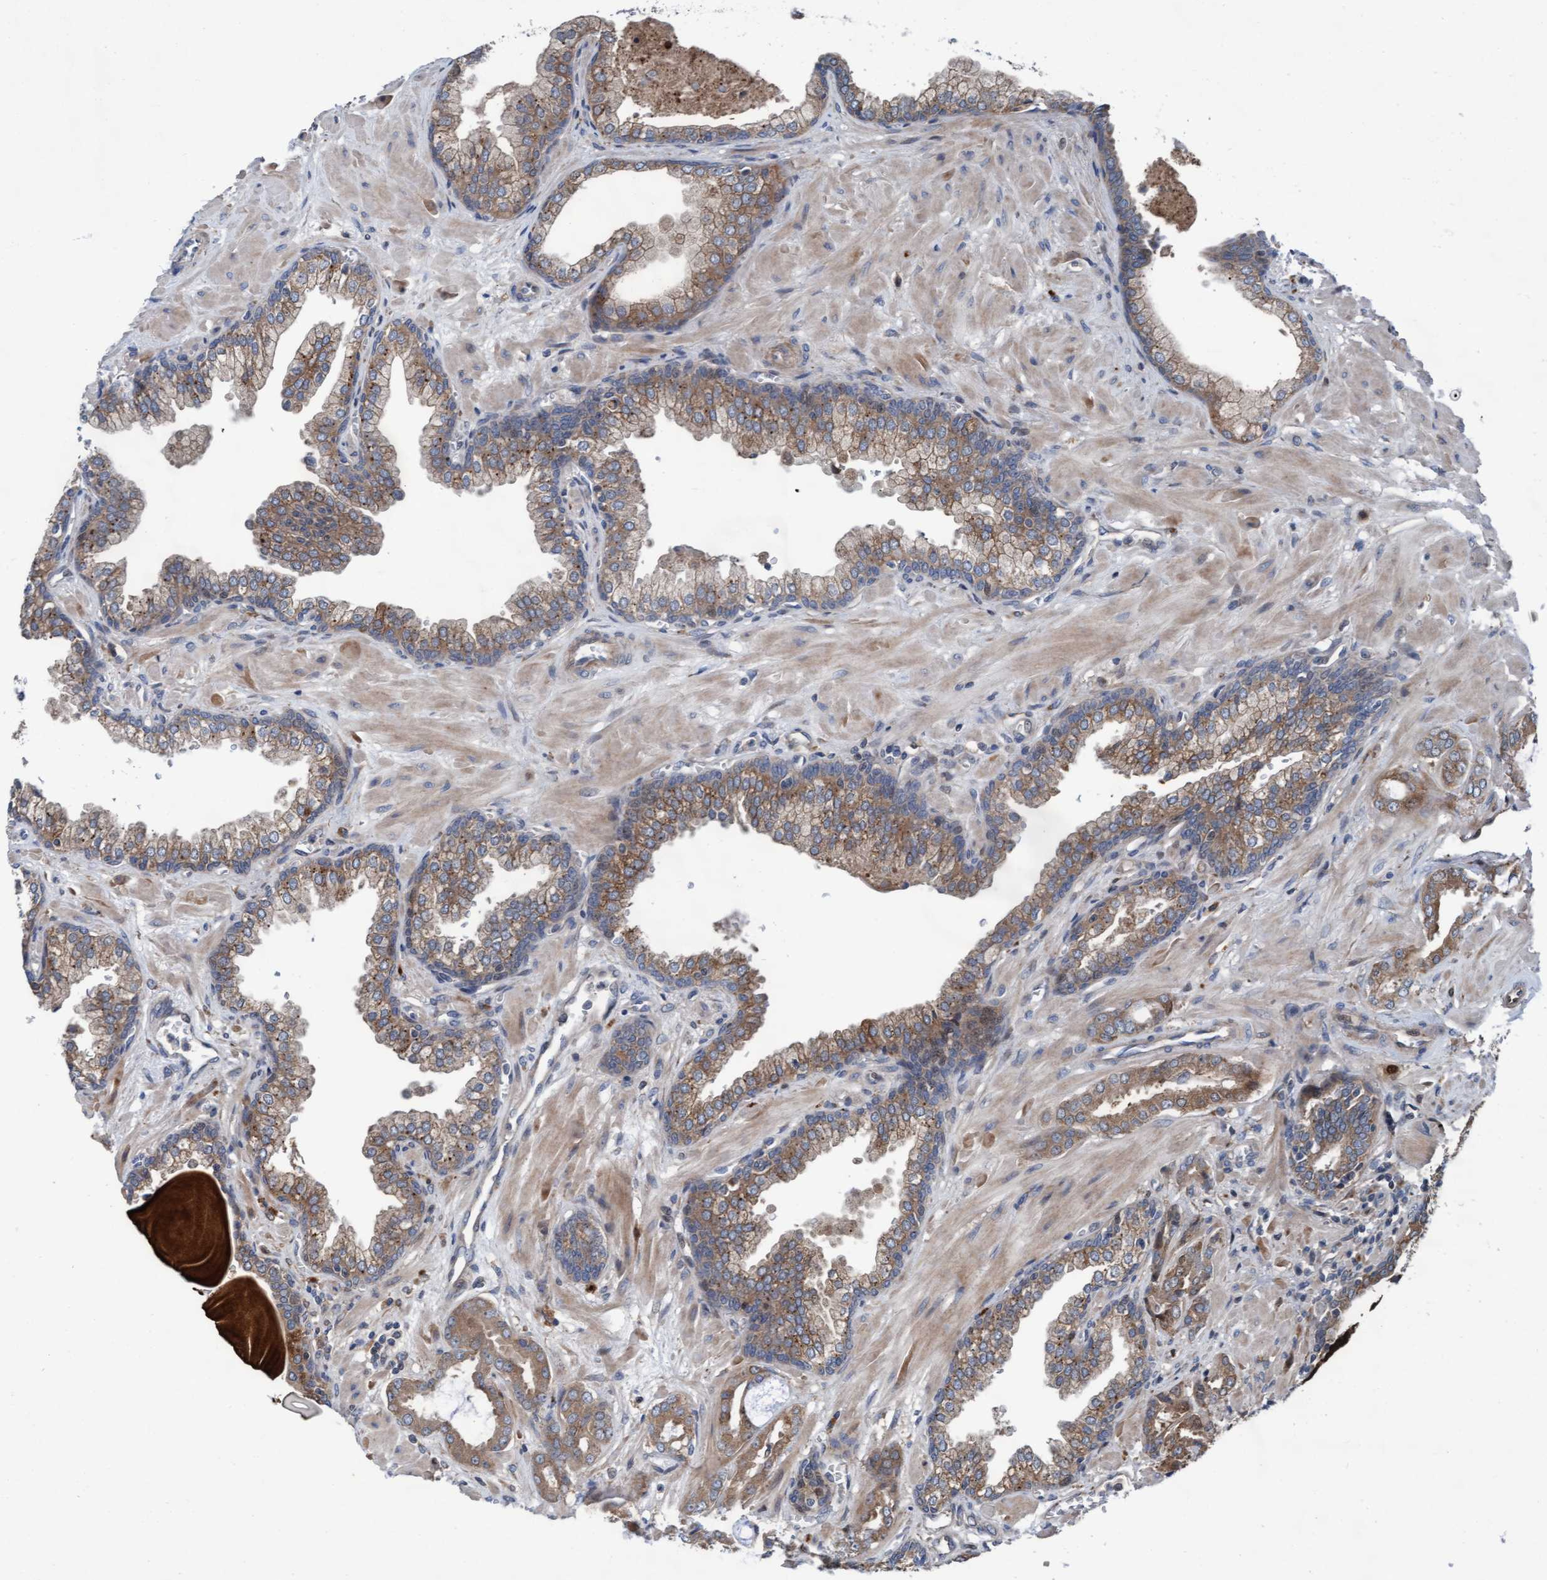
{"staining": {"intensity": "moderate", "quantity": ">75%", "location": "cytoplasmic/membranous"}, "tissue": "prostate cancer", "cell_type": "Tumor cells", "image_type": "cancer", "snomed": [{"axis": "morphology", "description": "Adenocarcinoma, Low grade"}, {"axis": "topography", "description": "Prostate"}], "caption": "A brown stain shows moderate cytoplasmic/membranous staining of a protein in human prostate cancer tumor cells. The staining is performed using DAB brown chromogen to label protein expression. The nuclei are counter-stained blue using hematoxylin.", "gene": "KLHL26", "patient": {"sex": "male", "age": 53}}